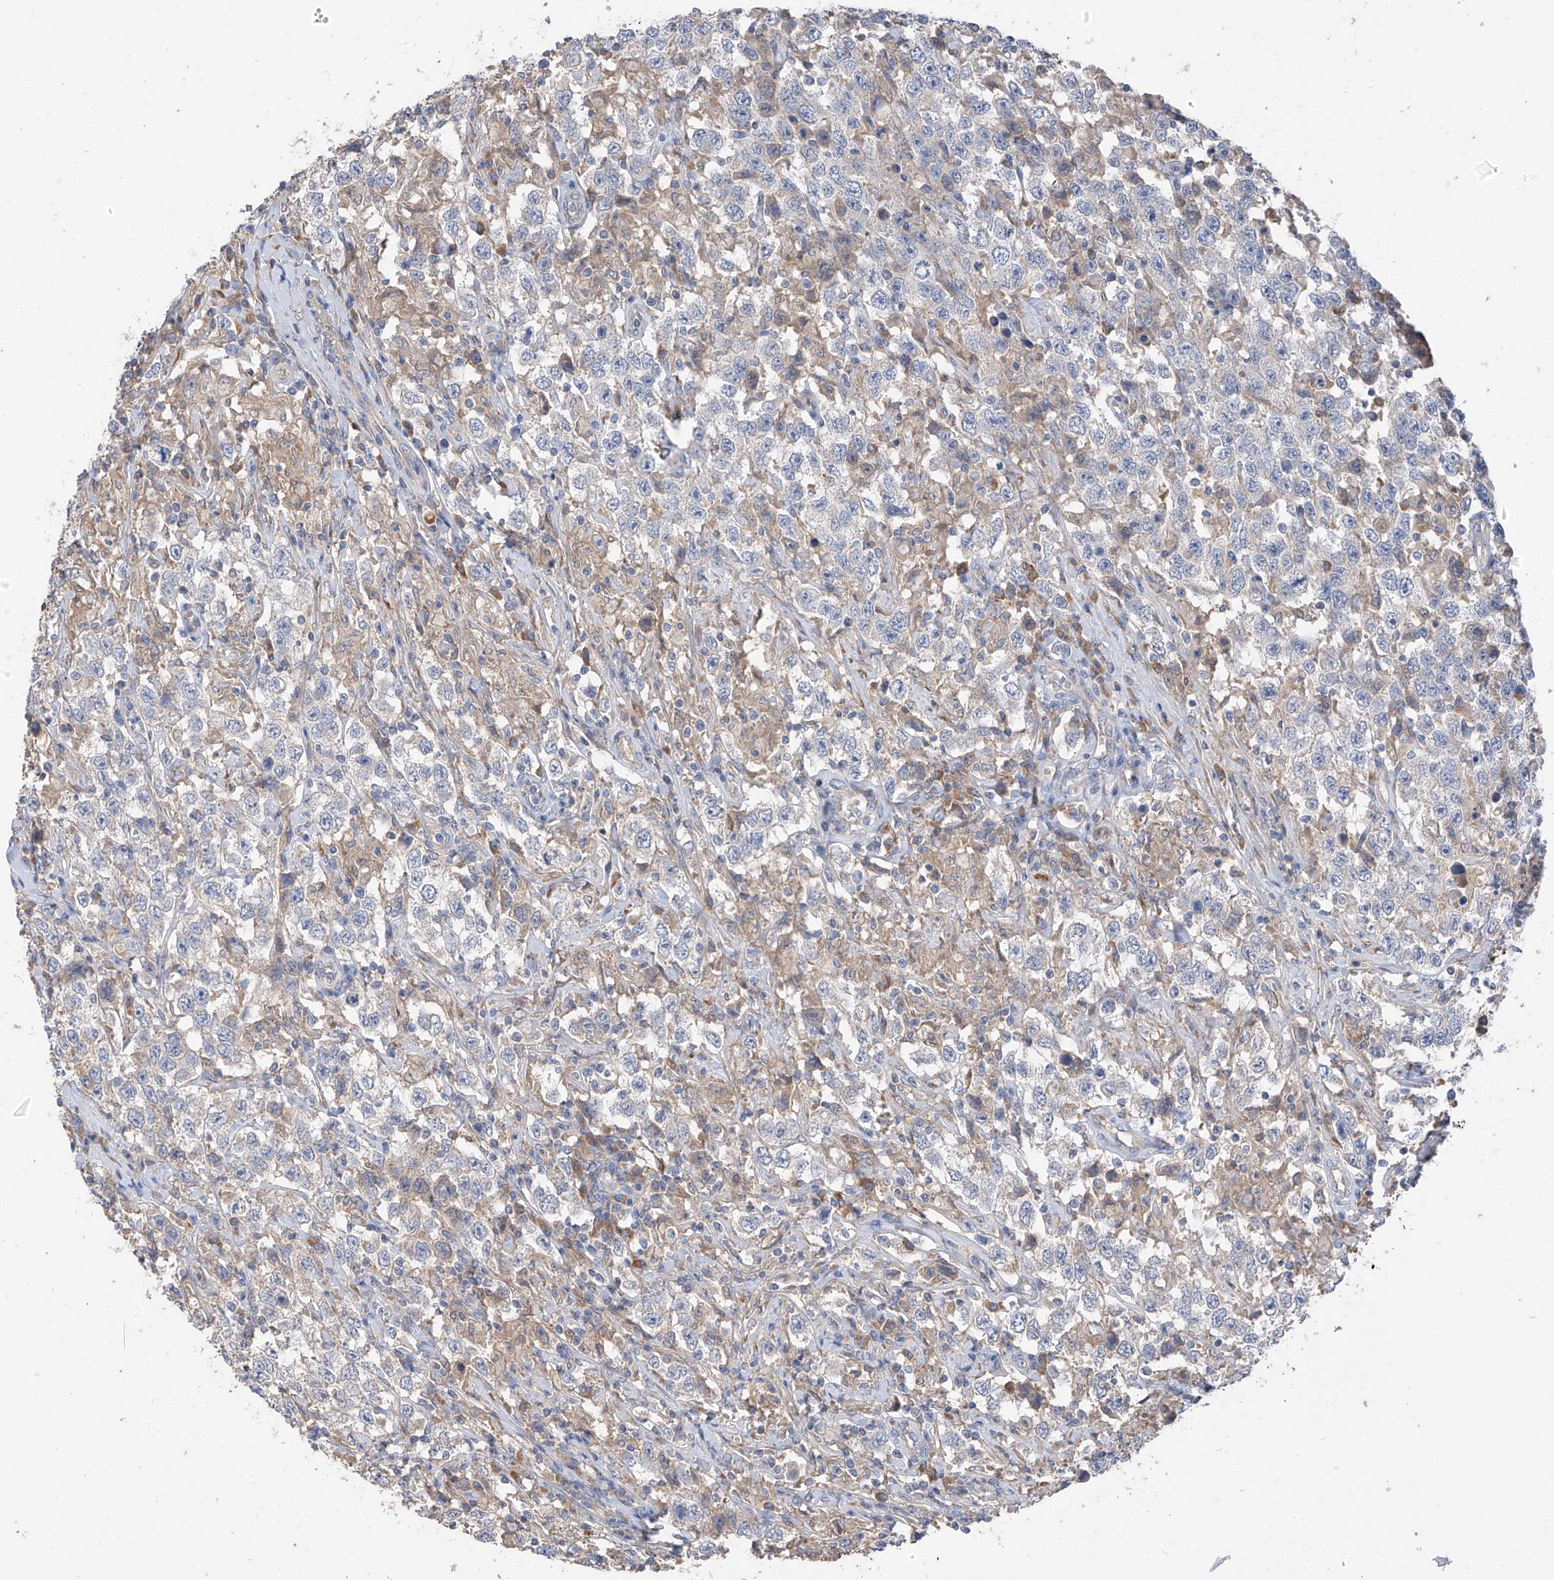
{"staining": {"intensity": "negative", "quantity": "none", "location": "none"}, "tissue": "testis cancer", "cell_type": "Tumor cells", "image_type": "cancer", "snomed": [{"axis": "morphology", "description": "Seminoma, NOS"}, {"axis": "topography", "description": "Testis"}], "caption": "Seminoma (testis) stained for a protein using immunohistochemistry reveals no expression tumor cells.", "gene": "GALNTL6", "patient": {"sex": "male", "age": 41}}